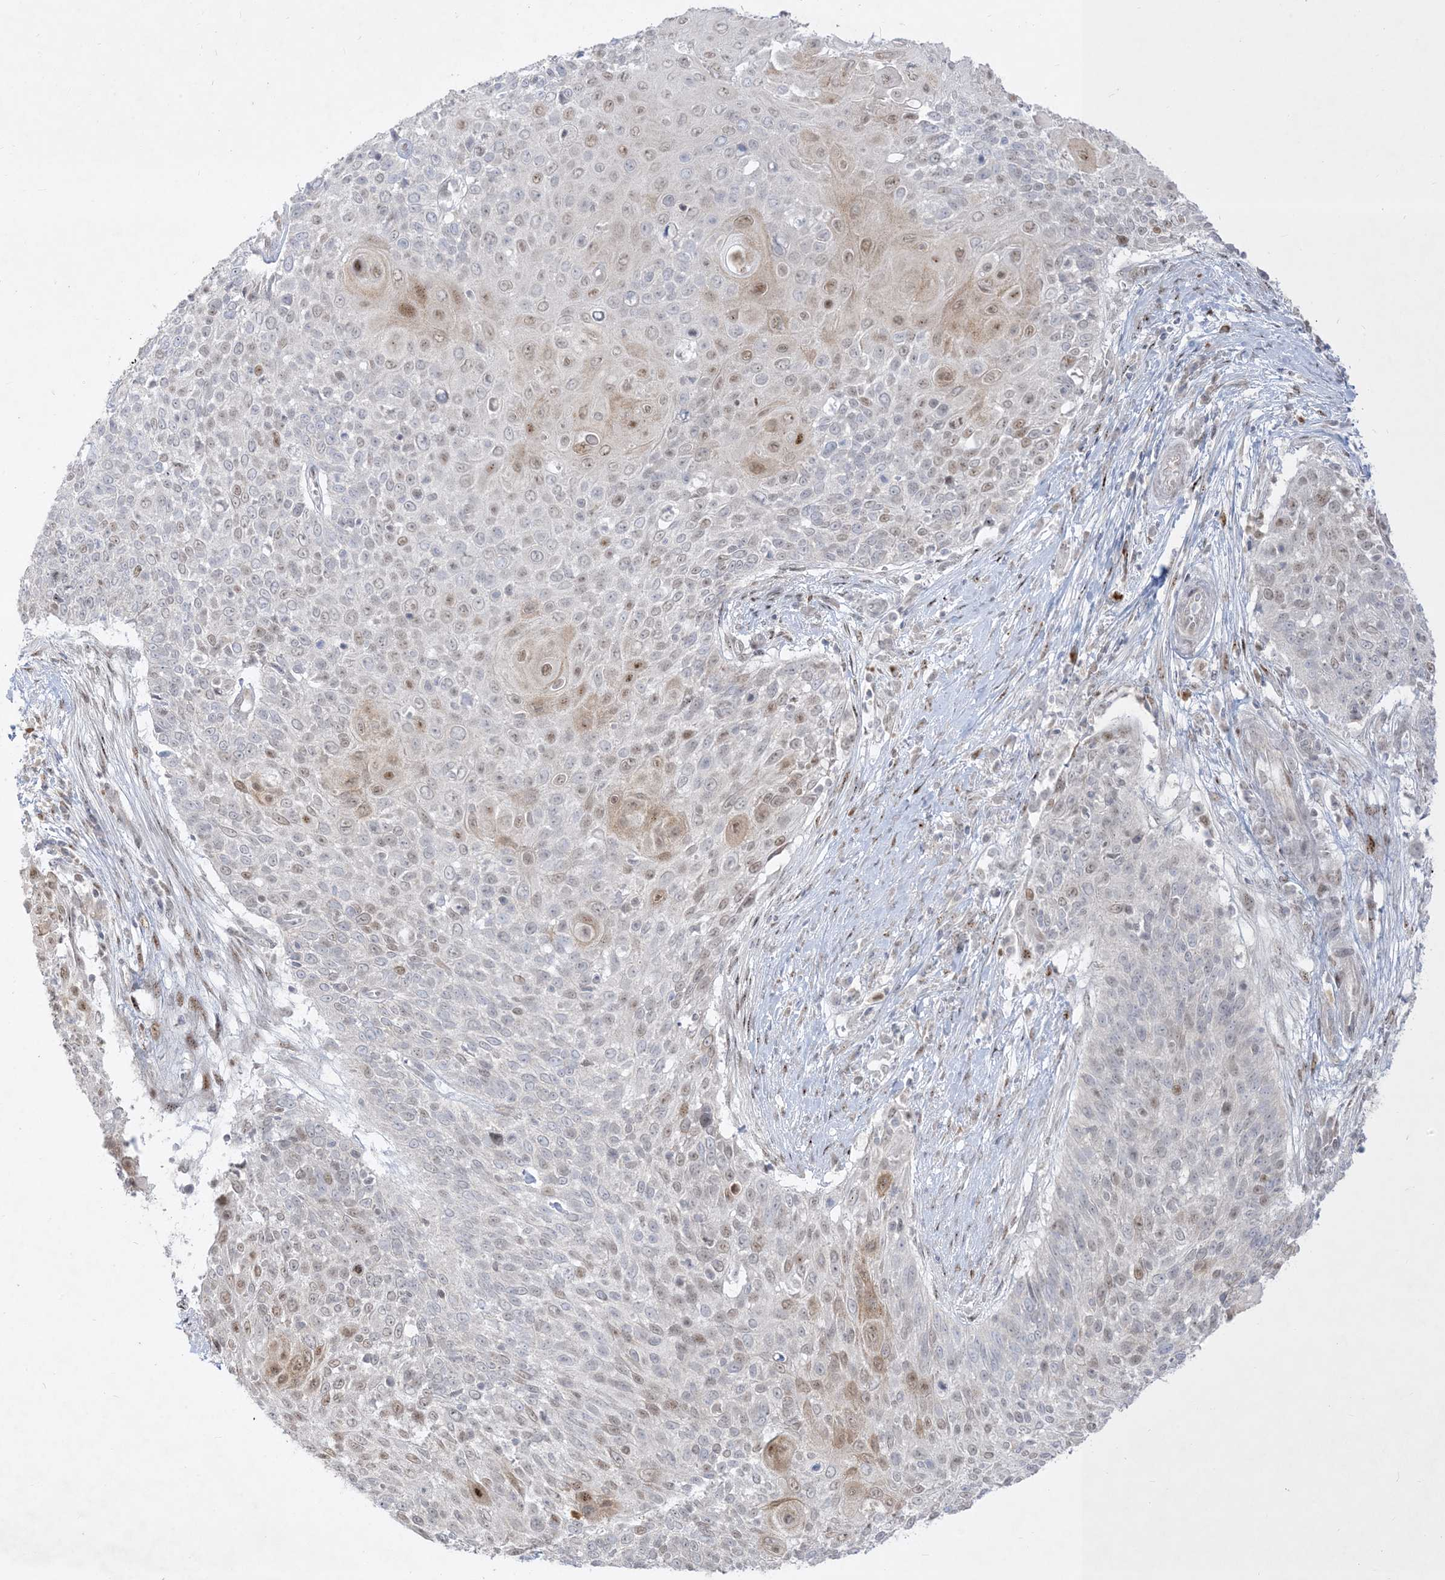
{"staining": {"intensity": "moderate", "quantity": "25%-75%", "location": "nuclear"}, "tissue": "cervical cancer", "cell_type": "Tumor cells", "image_type": "cancer", "snomed": [{"axis": "morphology", "description": "Squamous cell carcinoma, NOS"}, {"axis": "topography", "description": "Cervix"}], "caption": "High-power microscopy captured an immunohistochemistry photomicrograph of squamous cell carcinoma (cervical), revealing moderate nuclear expression in approximately 25%-75% of tumor cells. (Stains: DAB in brown, nuclei in blue, Microscopy: brightfield microscopy at high magnification).", "gene": "BHLHE40", "patient": {"sex": "female", "age": 39}}